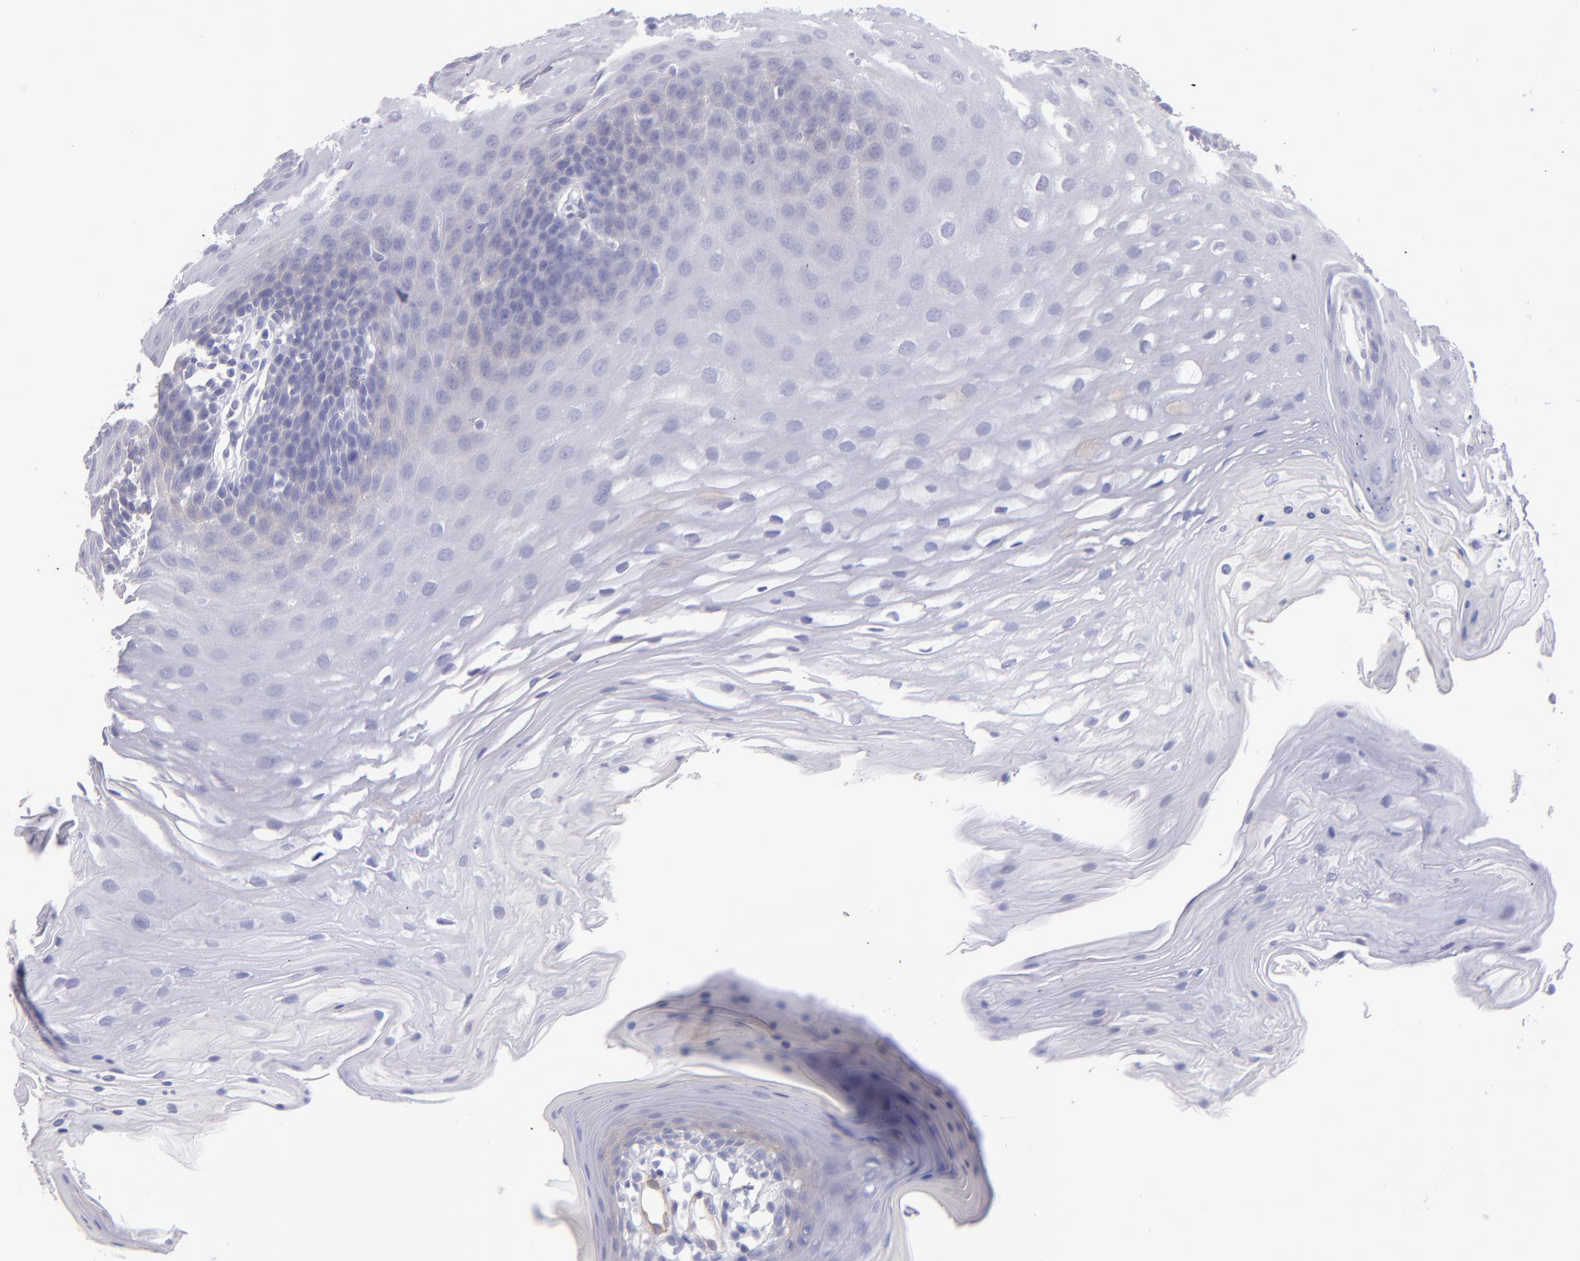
{"staining": {"intensity": "moderate", "quantity": "25%-75%", "location": "cytoplasmic/membranous"}, "tissue": "oral mucosa", "cell_type": "Squamous epithelial cells", "image_type": "normal", "snomed": [{"axis": "morphology", "description": "Normal tissue, NOS"}, {"axis": "topography", "description": "Oral tissue"}], "caption": "IHC (DAB (3,3'-diaminobenzidine)) staining of normal human oral mucosa reveals moderate cytoplasmic/membranous protein expression in about 25%-75% of squamous epithelial cells.", "gene": "THBD", "patient": {"sex": "male", "age": 62}}